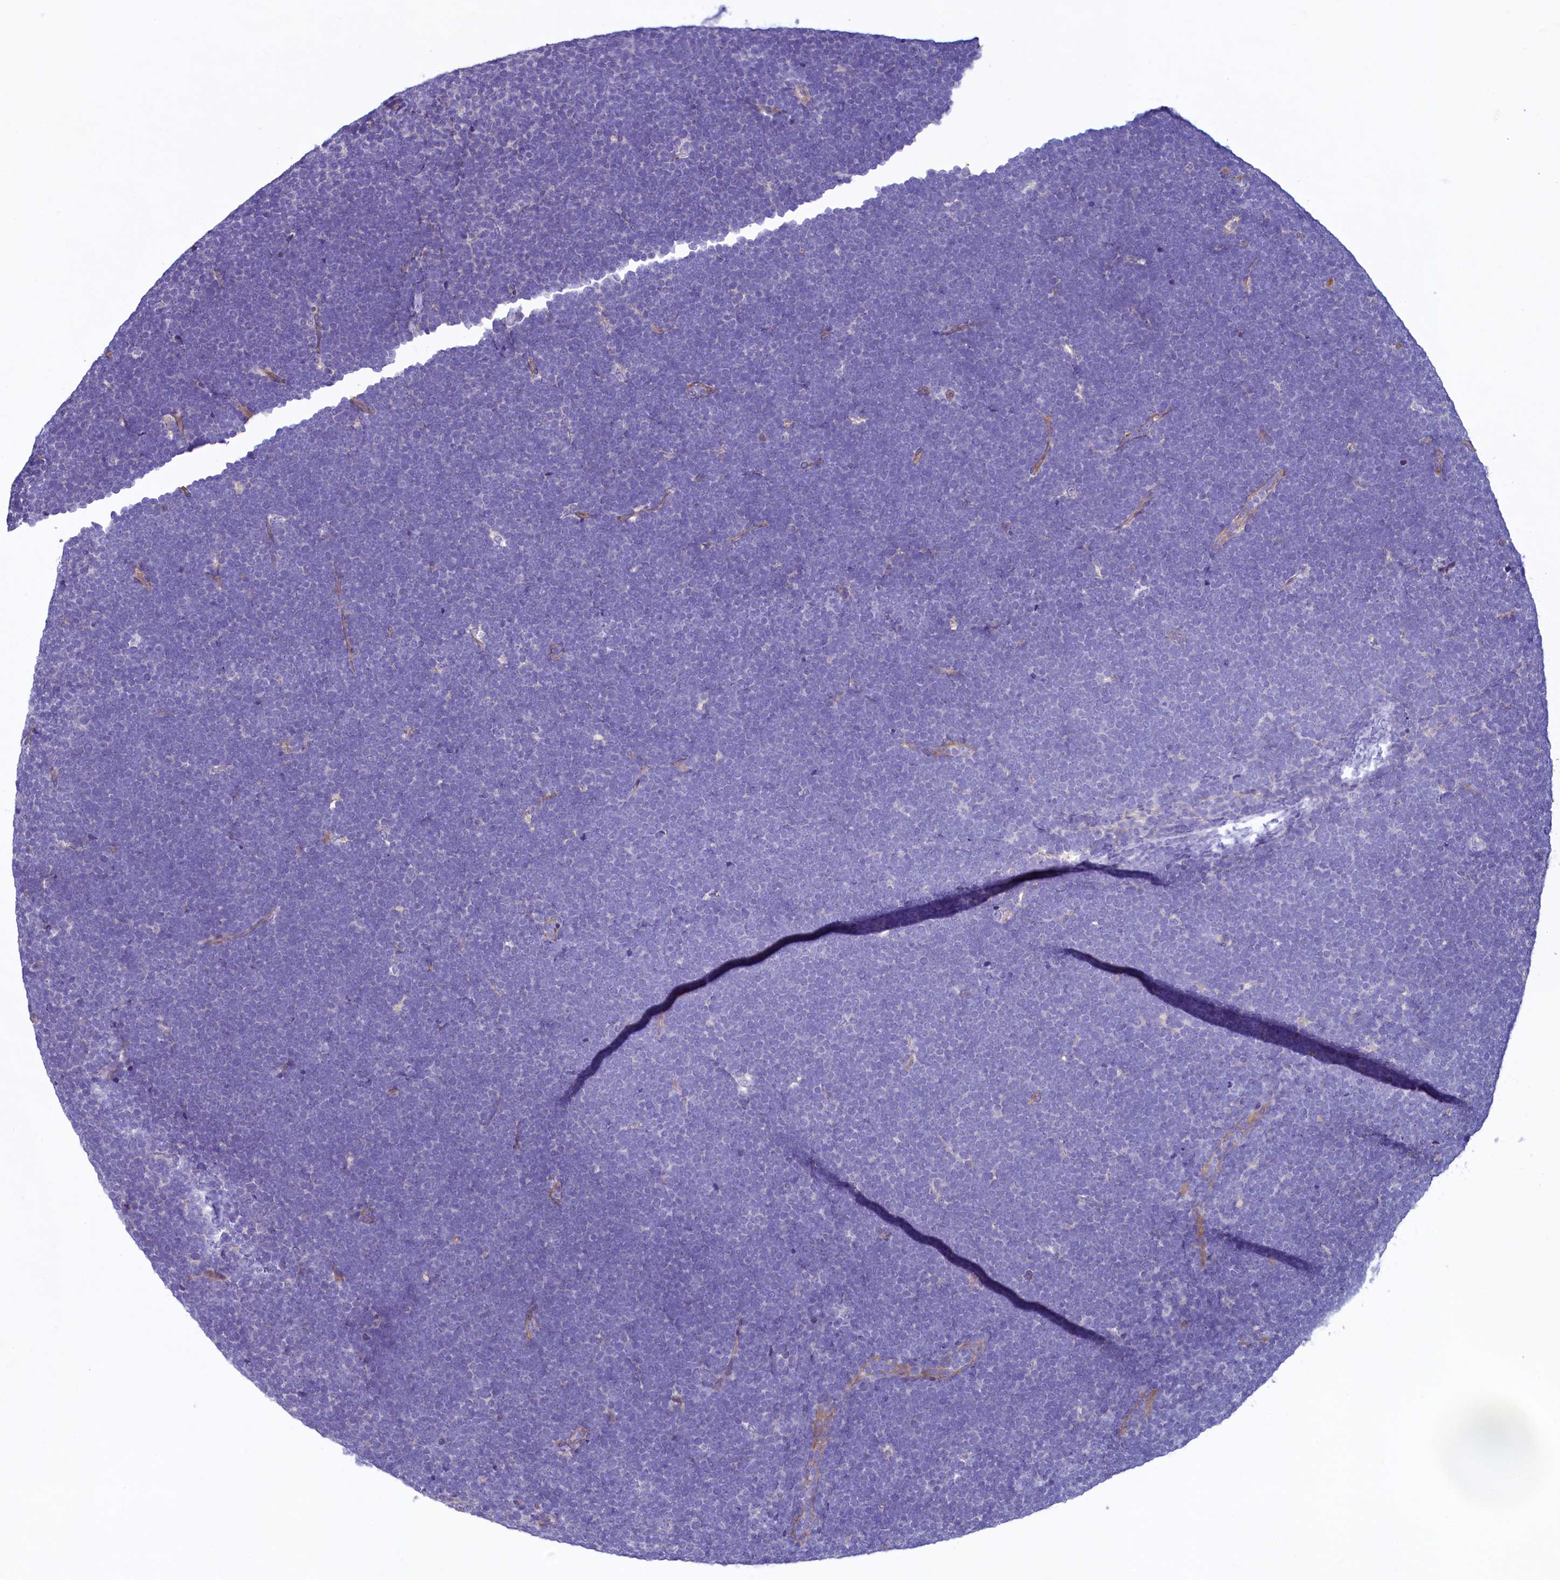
{"staining": {"intensity": "negative", "quantity": "none", "location": "none"}, "tissue": "lymphoma", "cell_type": "Tumor cells", "image_type": "cancer", "snomed": [{"axis": "morphology", "description": "Malignant lymphoma, non-Hodgkin's type, High grade"}, {"axis": "topography", "description": "Lymph node"}], "caption": "There is no significant positivity in tumor cells of malignant lymphoma, non-Hodgkin's type (high-grade). (Brightfield microscopy of DAB immunohistochemistry (IHC) at high magnification).", "gene": "KRBOX5", "patient": {"sex": "male", "age": 13}}